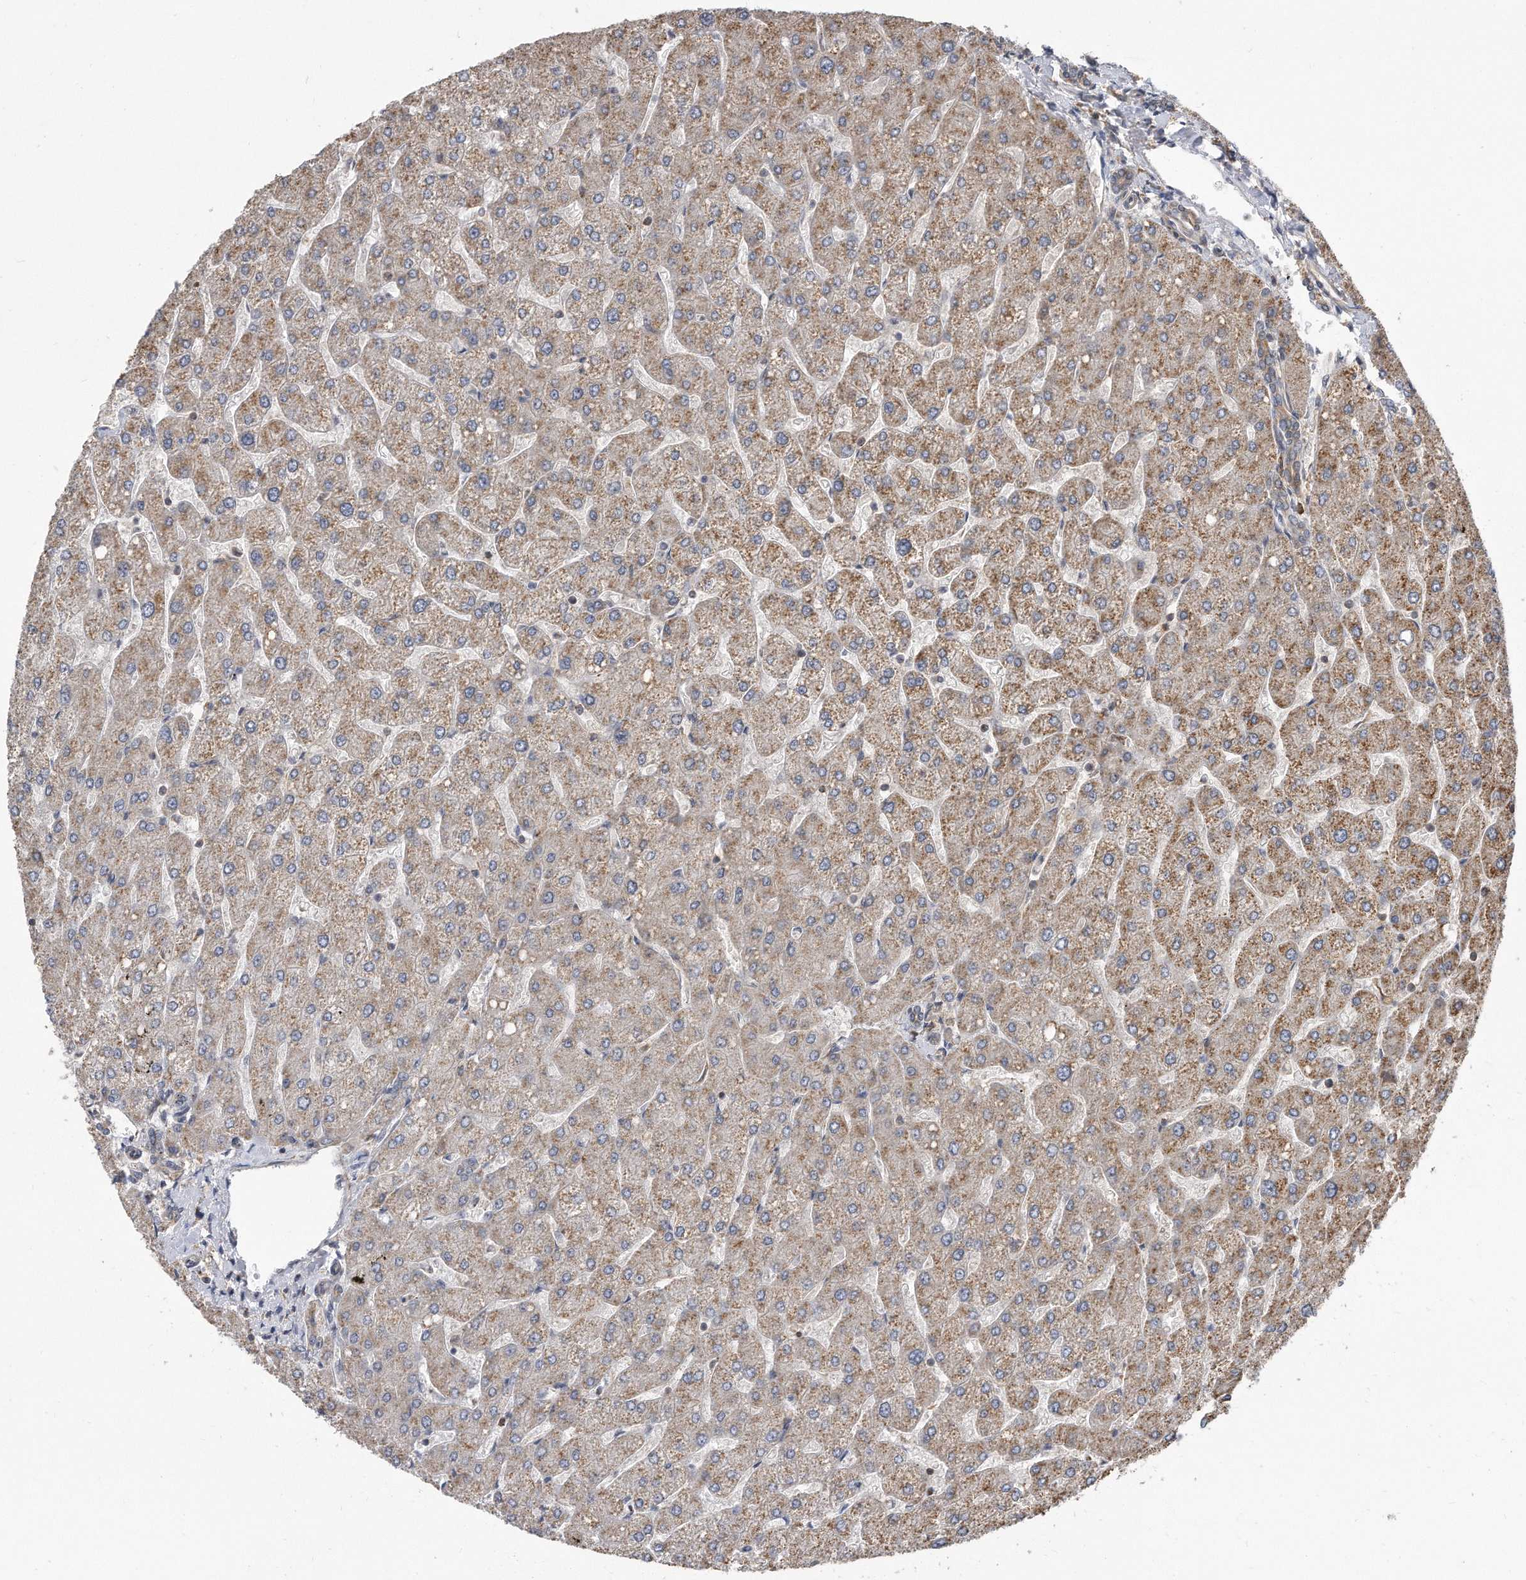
{"staining": {"intensity": "weak", "quantity": "25%-75%", "location": "cytoplasmic/membranous"}, "tissue": "liver", "cell_type": "Cholangiocytes", "image_type": "normal", "snomed": [{"axis": "morphology", "description": "Normal tissue, NOS"}, {"axis": "topography", "description": "Liver"}], "caption": "Benign liver shows weak cytoplasmic/membranous expression in about 25%-75% of cholangiocytes, visualized by immunohistochemistry.", "gene": "TCP1", "patient": {"sex": "male", "age": 55}}